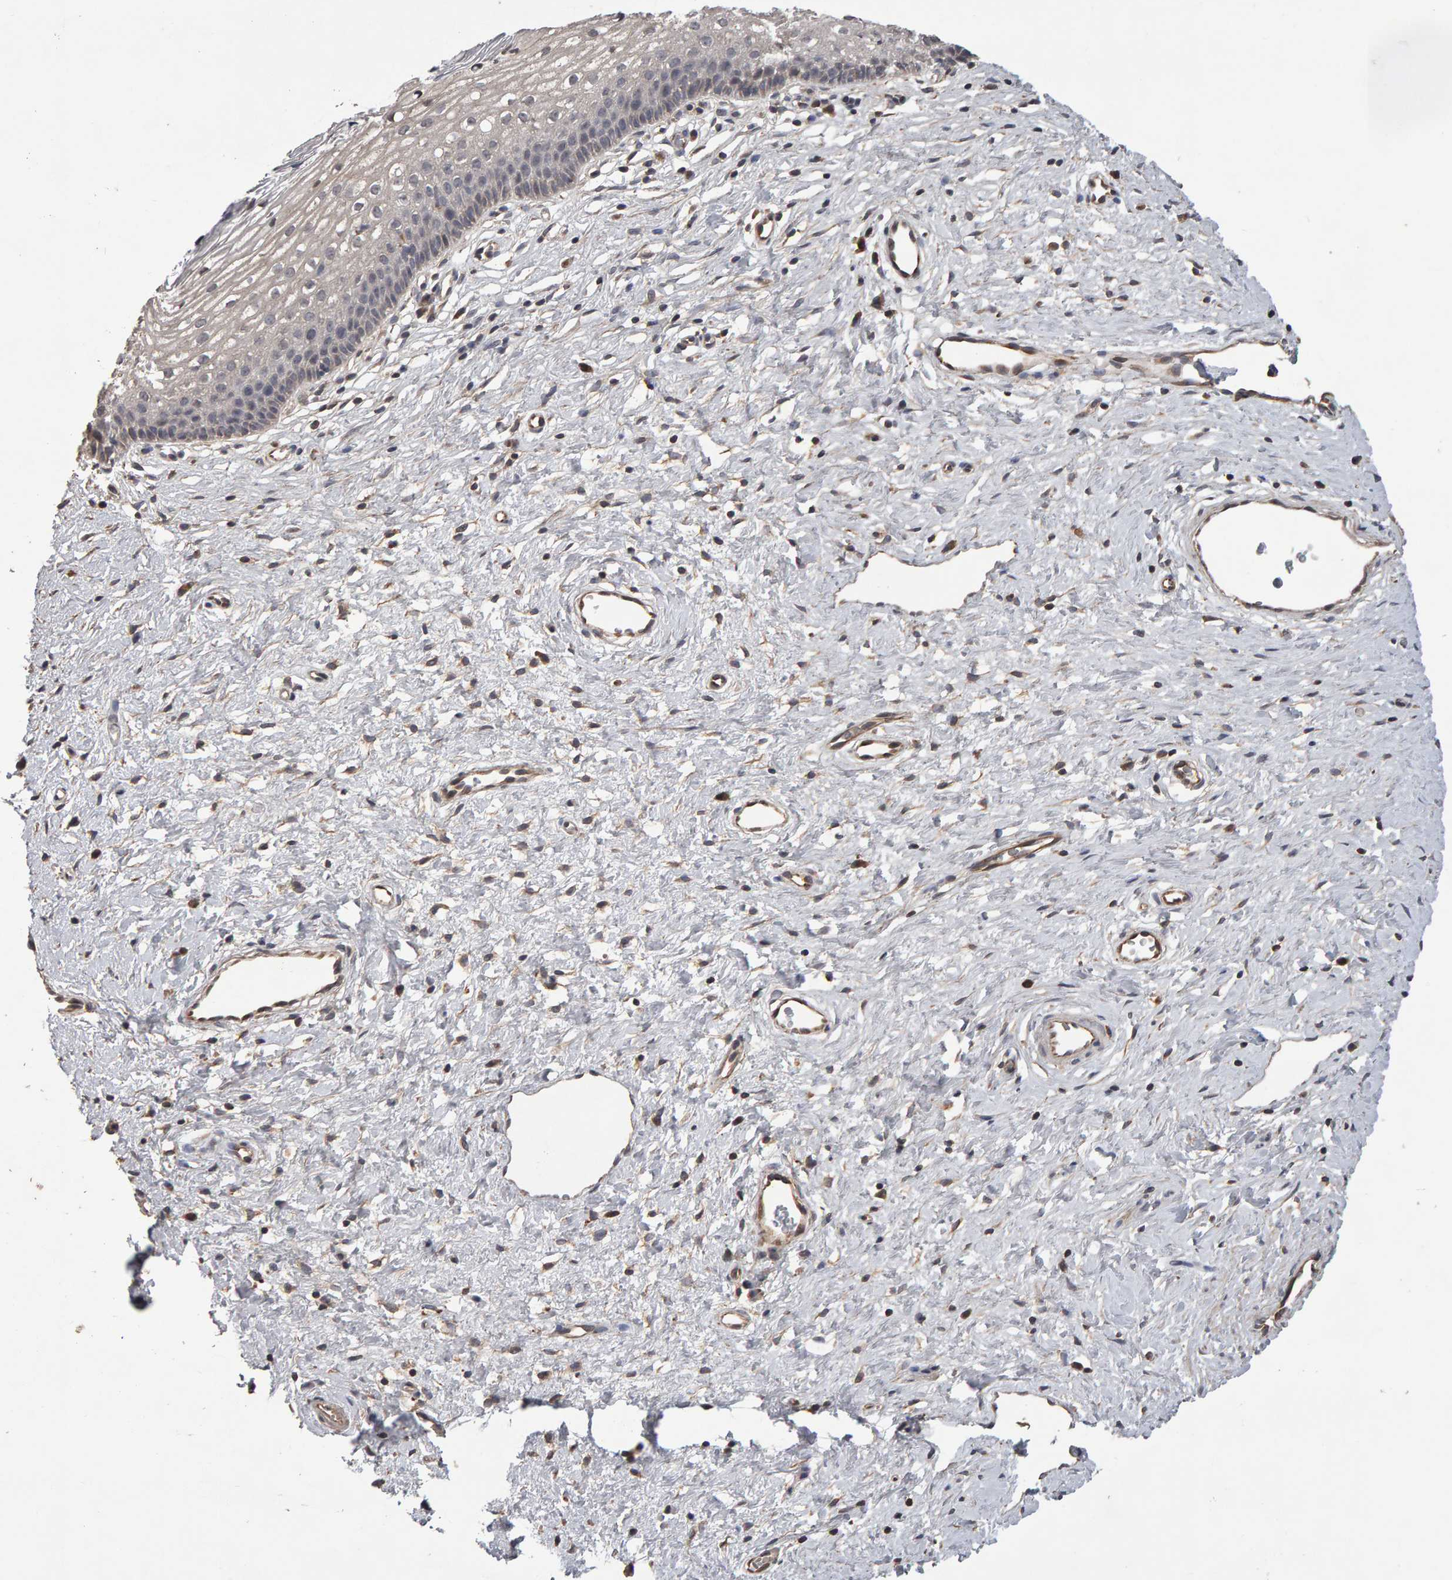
{"staining": {"intensity": "weak", "quantity": ">75%", "location": "cytoplasmic/membranous"}, "tissue": "cervix", "cell_type": "Glandular cells", "image_type": "normal", "snomed": [{"axis": "morphology", "description": "Normal tissue, NOS"}, {"axis": "topography", "description": "Cervix"}], "caption": "Immunohistochemistry (IHC) of normal human cervix exhibits low levels of weak cytoplasmic/membranous staining in about >75% of glandular cells. (DAB (3,3'-diaminobenzidine) IHC, brown staining for protein, blue staining for nuclei).", "gene": "COASY", "patient": {"sex": "female", "age": 27}}